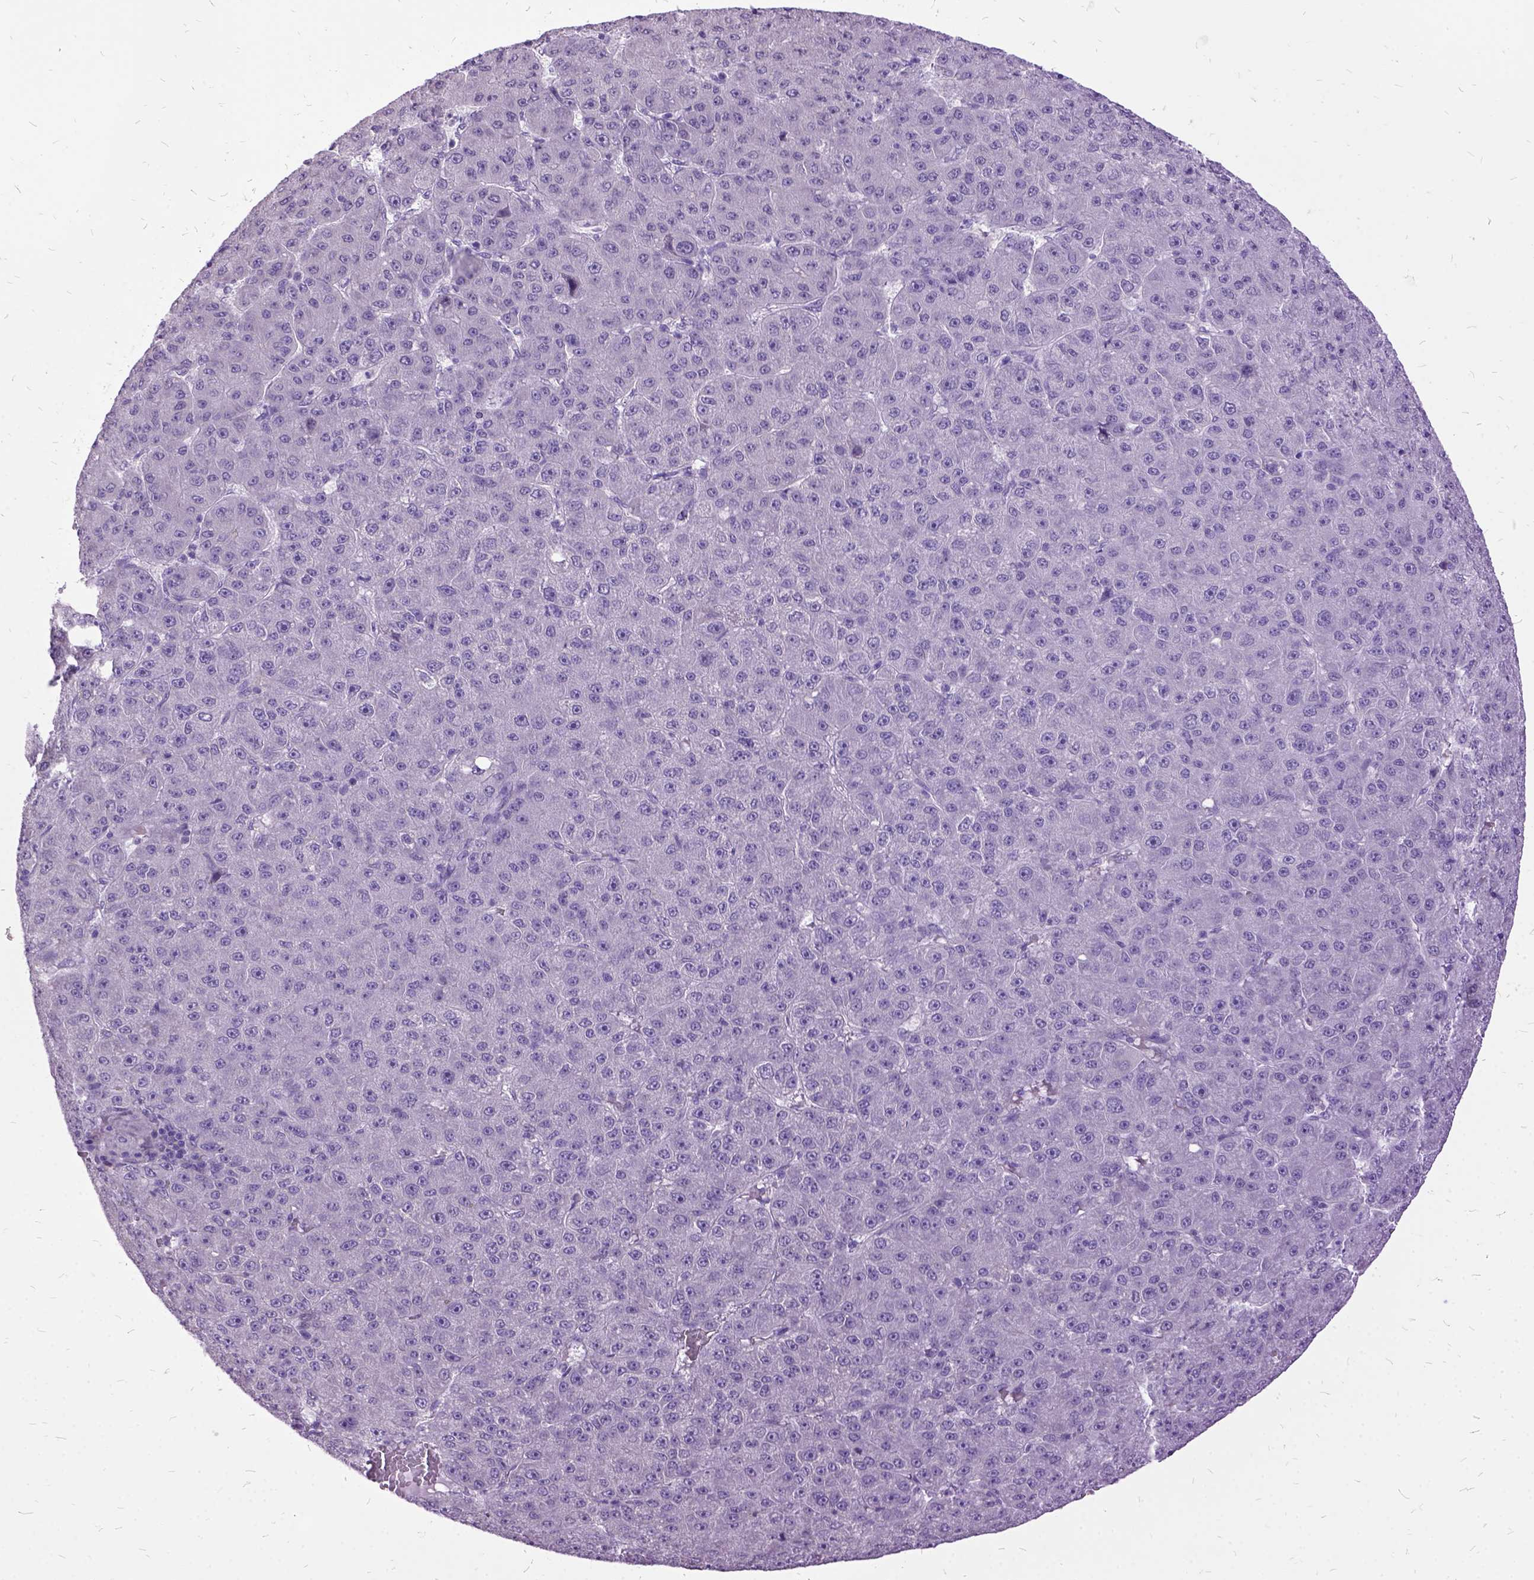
{"staining": {"intensity": "negative", "quantity": "none", "location": "none"}, "tissue": "liver cancer", "cell_type": "Tumor cells", "image_type": "cancer", "snomed": [{"axis": "morphology", "description": "Carcinoma, Hepatocellular, NOS"}, {"axis": "topography", "description": "Liver"}], "caption": "There is no significant expression in tumor cells of liver cancer (hepatocellular carcinoma).", "gene": "MME", "patient": {"sex": "male", "age": 67}}